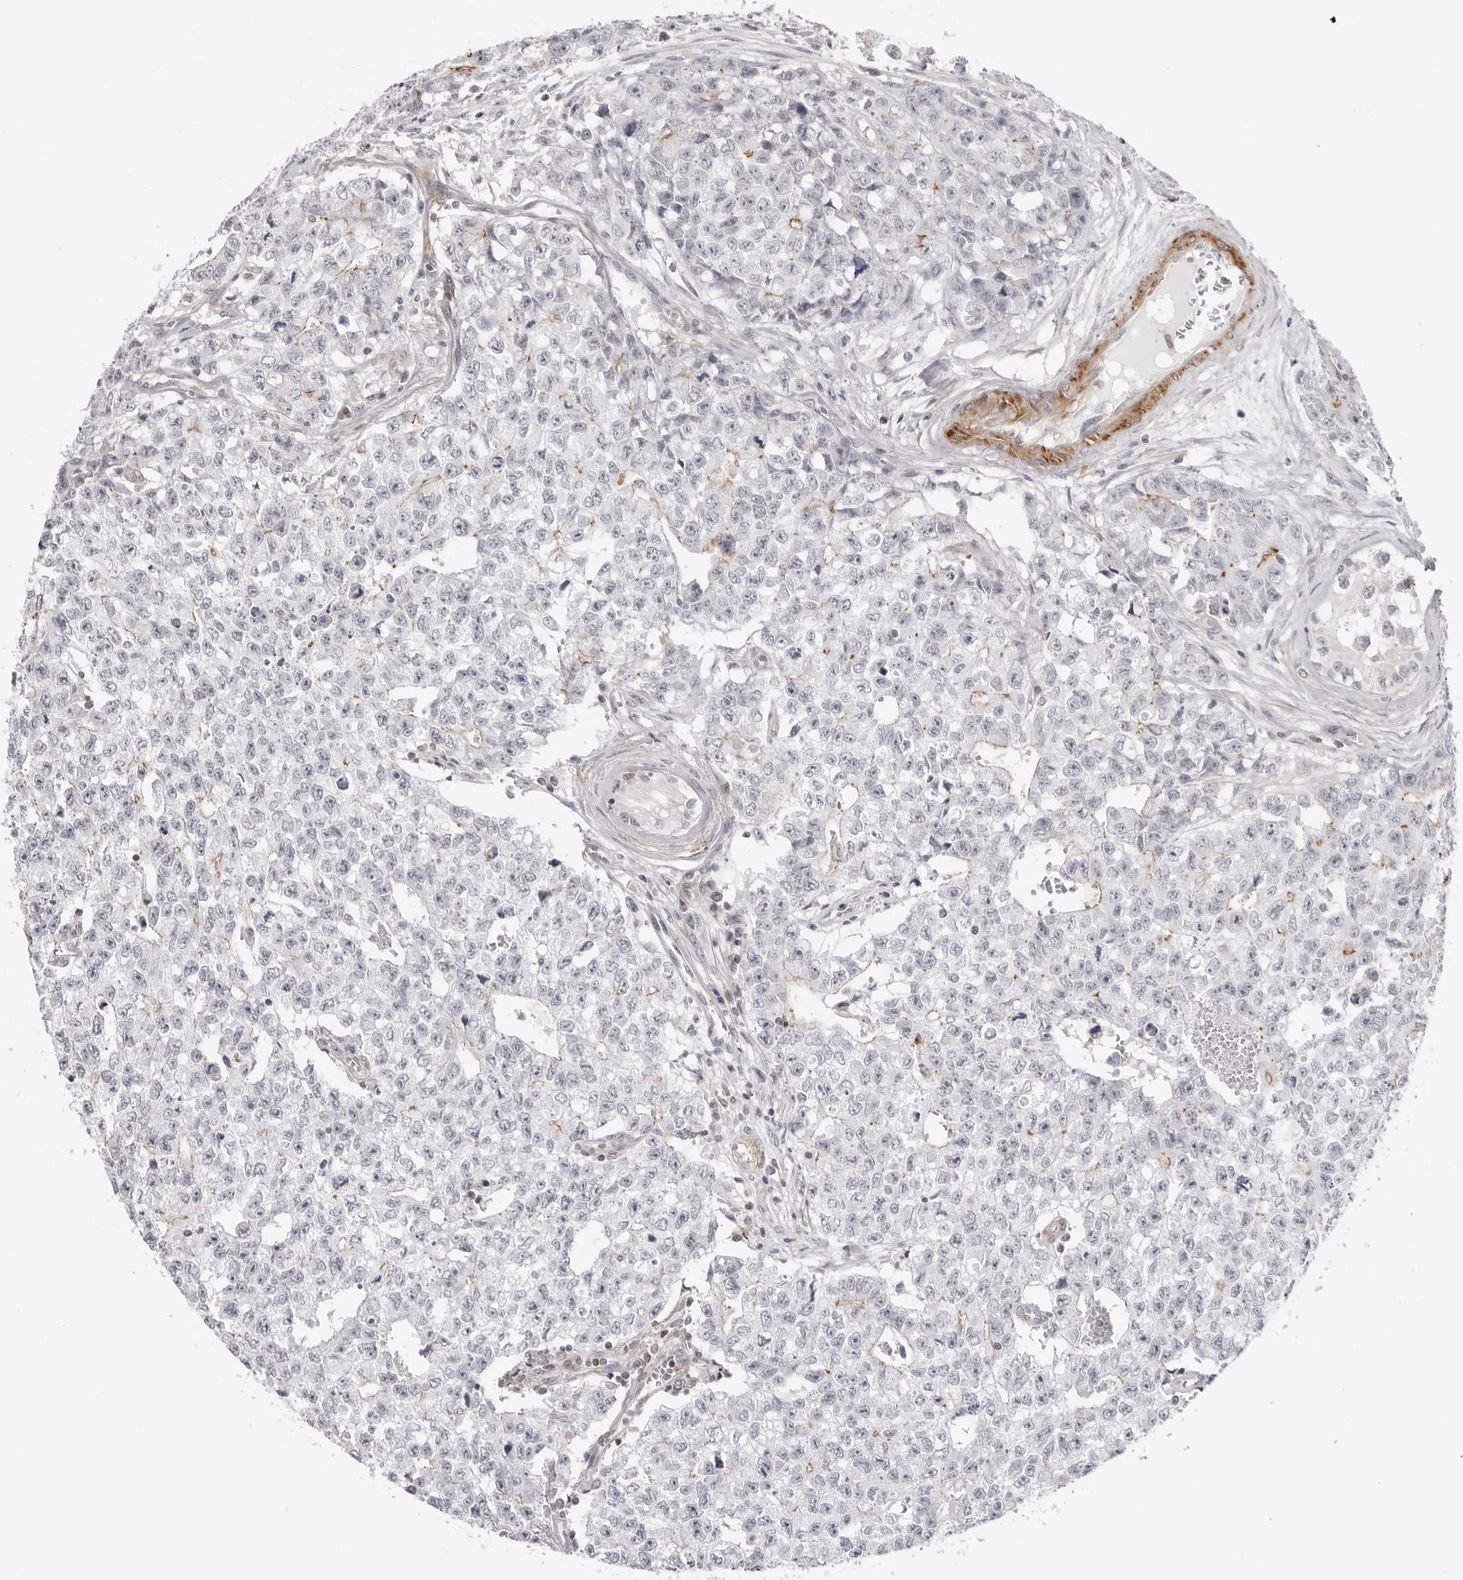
{"staining": {"intensity": "moderate", "quantity": "<25%", "location": "cytoplasmic/membranous"}, "tissue": "testis cancer", "cell_type": "Tumor cells", "image_type": "cancer", "snomed": [{"axis": "morphology", "description": "Carcinoma, Embryonal, NOS"}, {"axis": "topography", "description": "Testis"}], "caption": "Immunohistochemistry of embryonal carcinoma (testis) shows low levels of moderate cytoplasmic/membranous staining in approximately <25% of tumor cells.", "gene": "UNK", "patient": {"sex": "male", "age": 28}}